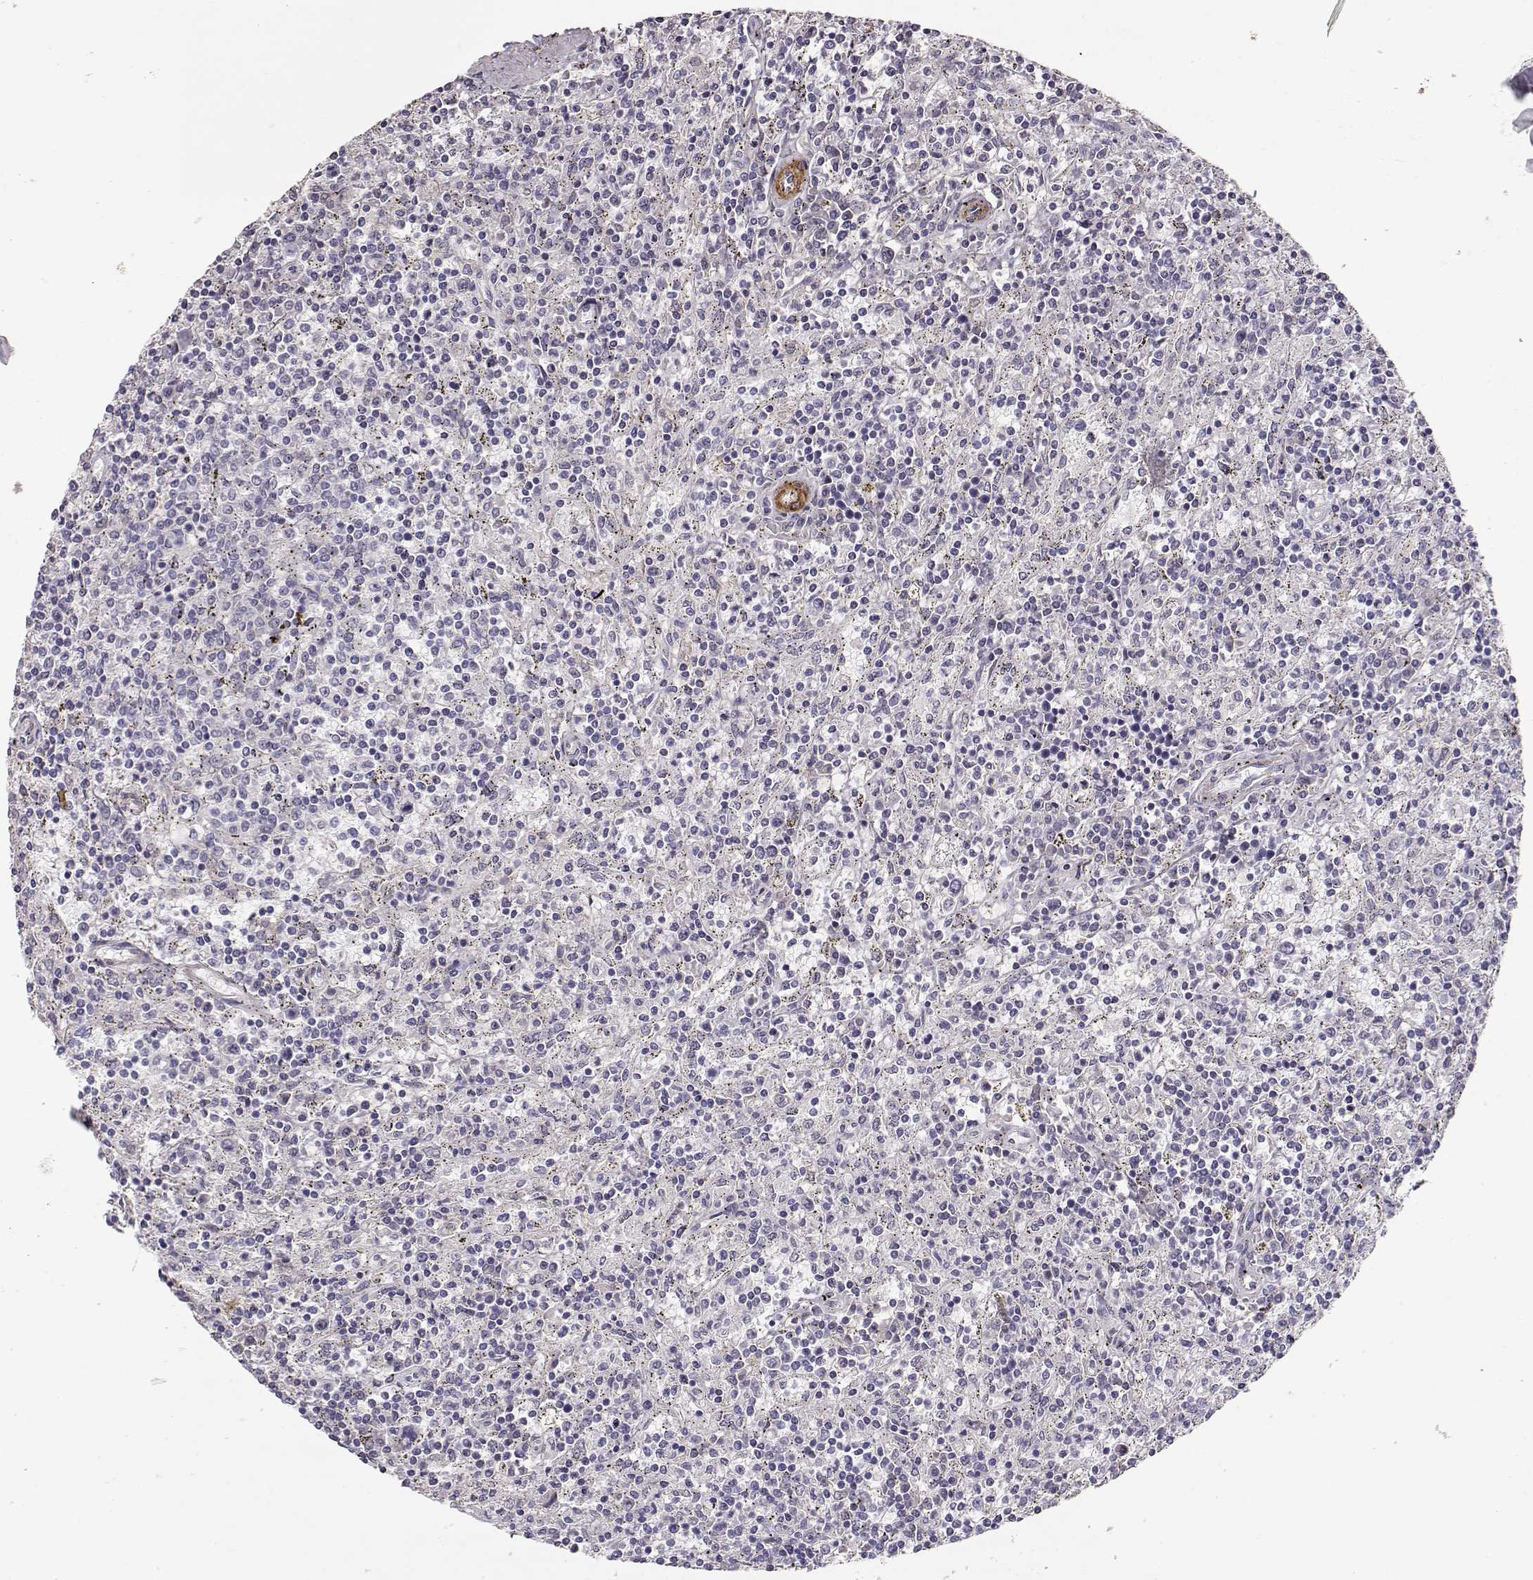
{"staining": {"intensity": "negative", "quantity": "none", "location": "none"}, "tissue": "lymphoma", "cell_type": "Tumor cells", "image_type": "cancer", "snomed": [{"axis": "morphology", "description": "Malignant lymphoma, non-Hodgkin's type, Low grade"}, {"axis": "topography", "description": "Spleen"}], "caption": "High power microscopy histopathology image of an immunohistochemistry (IHC) histopathology image of low-grade malignant lymphoma, non-Hodgkin's type, revealing no significant positivity in tumor cells.", "gene": "LAMC1", "patient": {"sex": "male", "age": 62}}